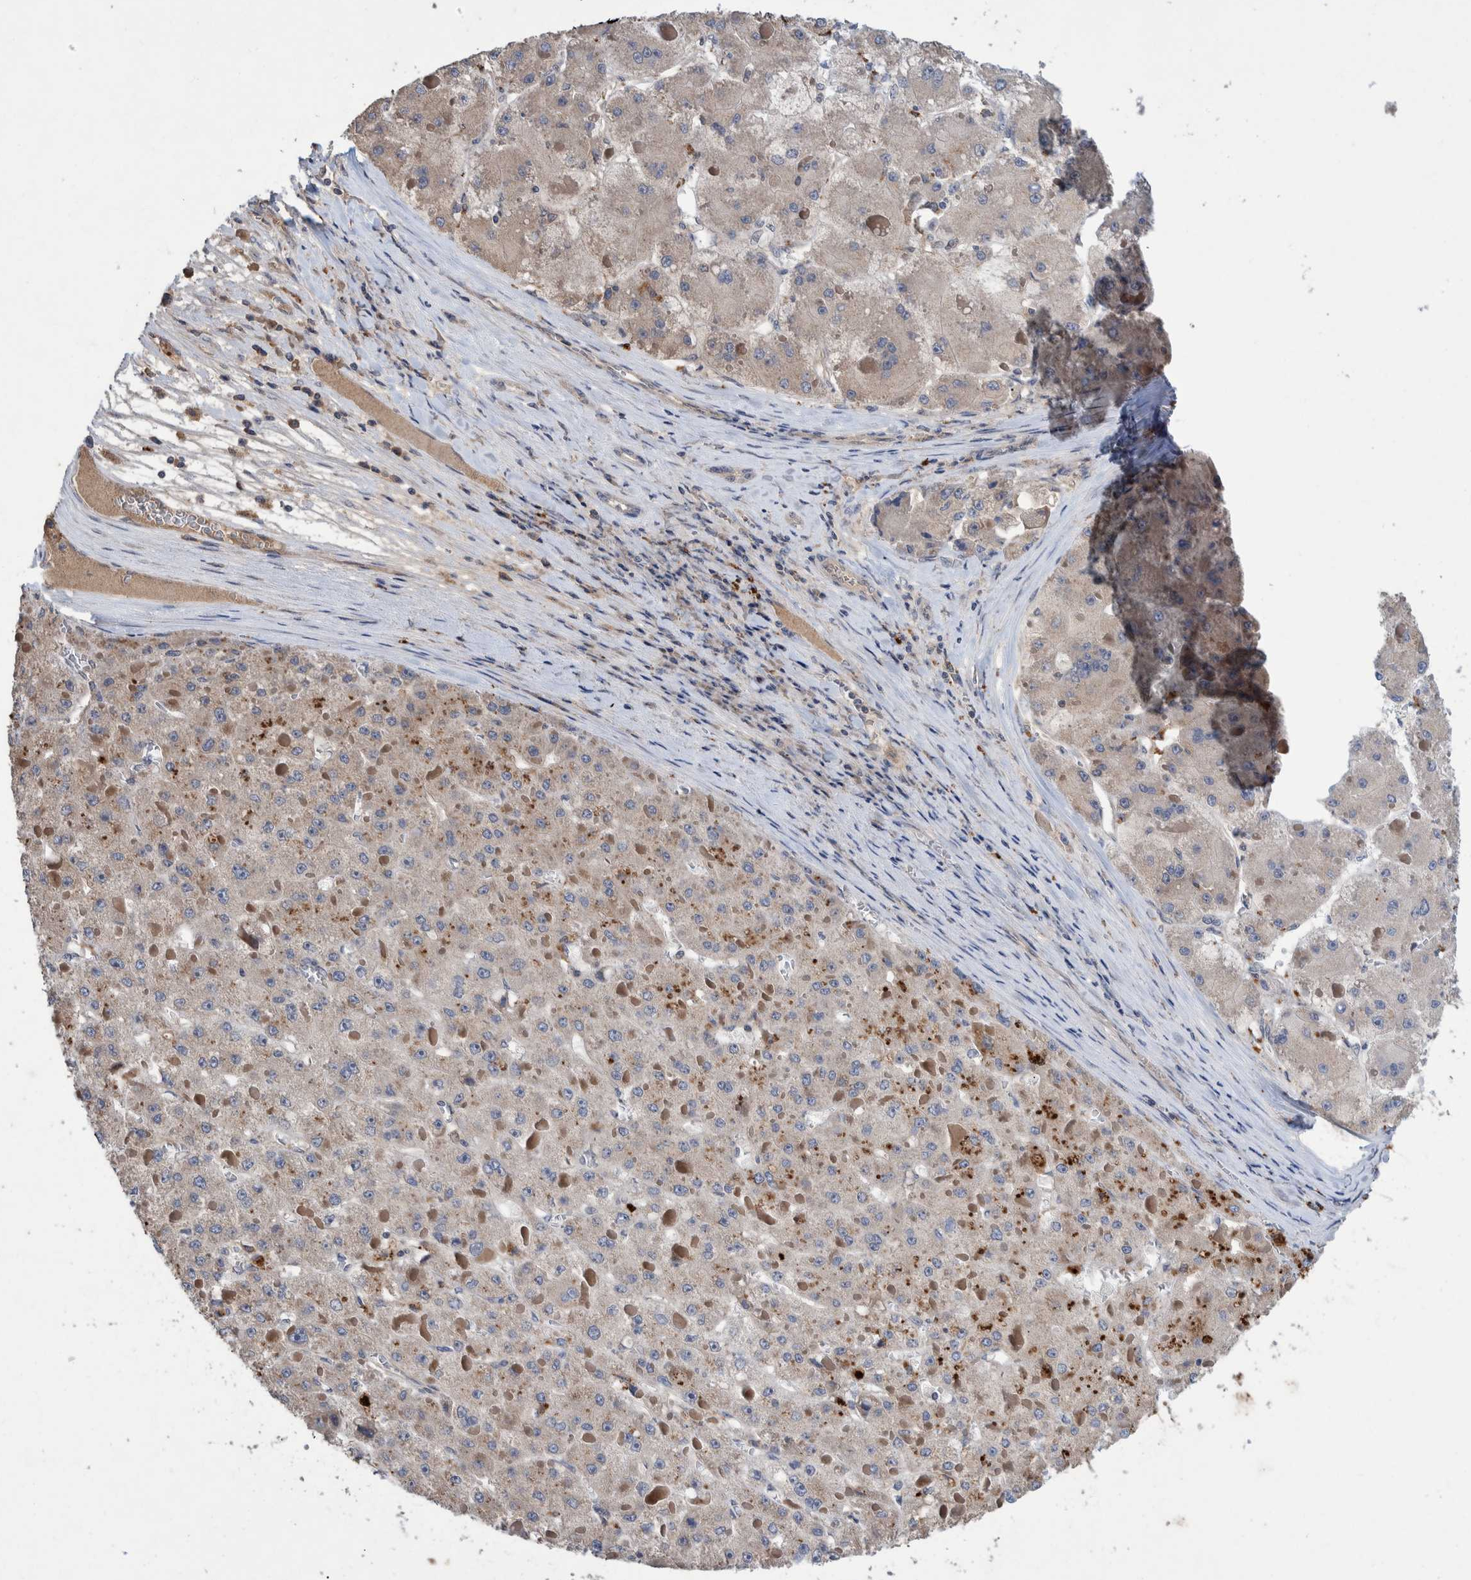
{"staining": {"intensity": "weak", "quantity": "<25%", "location": "cytoplasmic/membranous"}, "tissue": "liver cancer", "cell_type": "Tumor cells", "image_type": "cancer", "snomed": [{"axis": "morphology", "description": "Carcinoma, Hepatocellular, NOS"}, {"axis": "topography", "description": "Liver"}], "caption": "Immunohistochemical staining of hepatocellular carcinoma (liver) exhibits no significant positivity in tumor cells.", "gene": "PLPBP", "patient": {"sex": "female", "age": 73}}